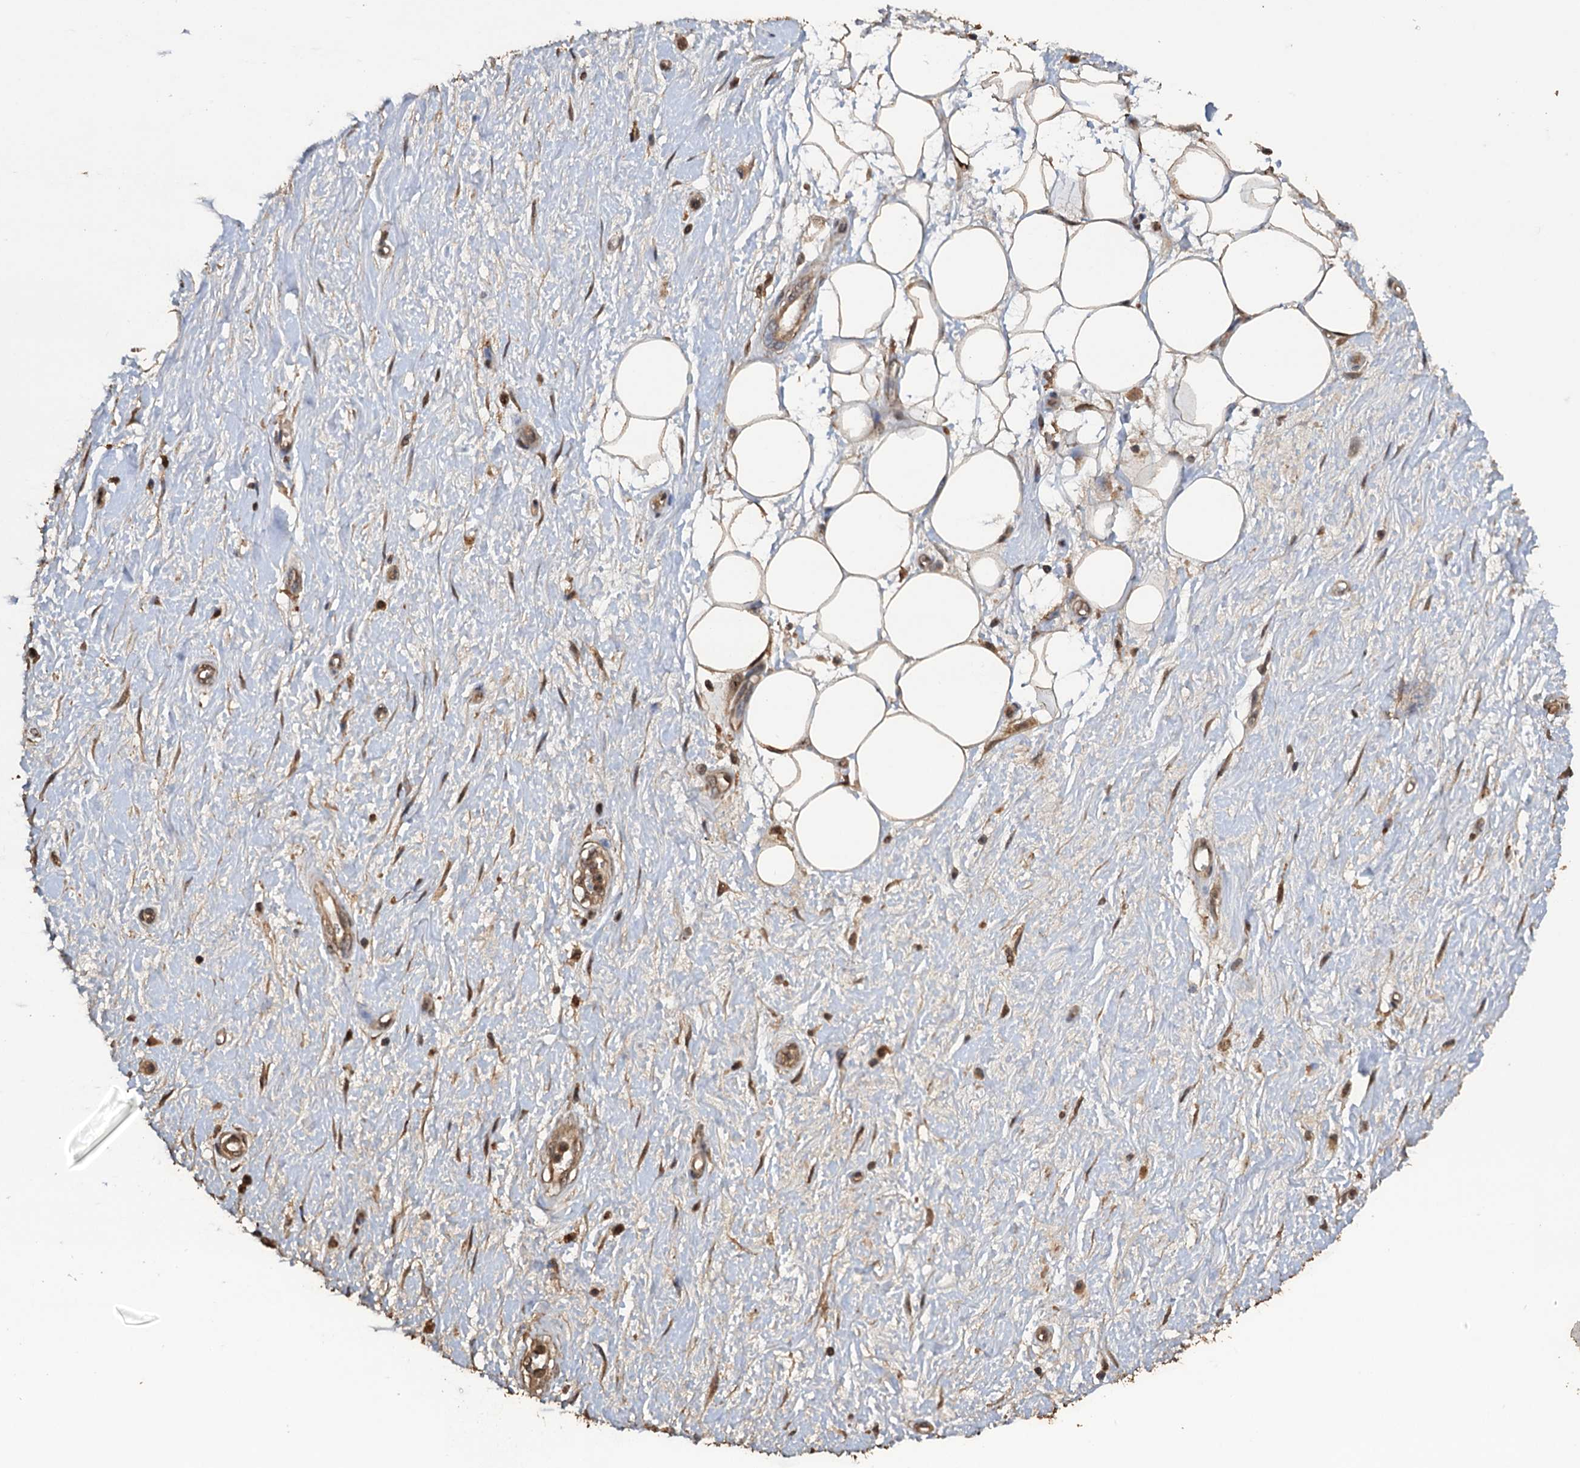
{"staining": {"intensity": "moderate", "quantity": ">75%", "location": "cytoplasmic/membranous"}, "tissue": "adipose tissue", "cell_type": "Adipocytes", "image_type": "normal", "snomed": [{"axis": "morphology", "description": "Normal tissue, NOS"}, {"axis": "morphology", "description": "Adenocarcinoma, NOS"}, {"axis": "topography", "description": "Pancreas"}, {"axis": "topography", "description": "Peripheral nerve tissue"}], "caption": "Normal adipose tissue was stained to show a protein in brown. There is medium levels of moderate cytoplasmic/membranous positivity in about >75% of adipocytes.", "gene": "PSMD9", "patient": {"sex": "male", "age": 59}}